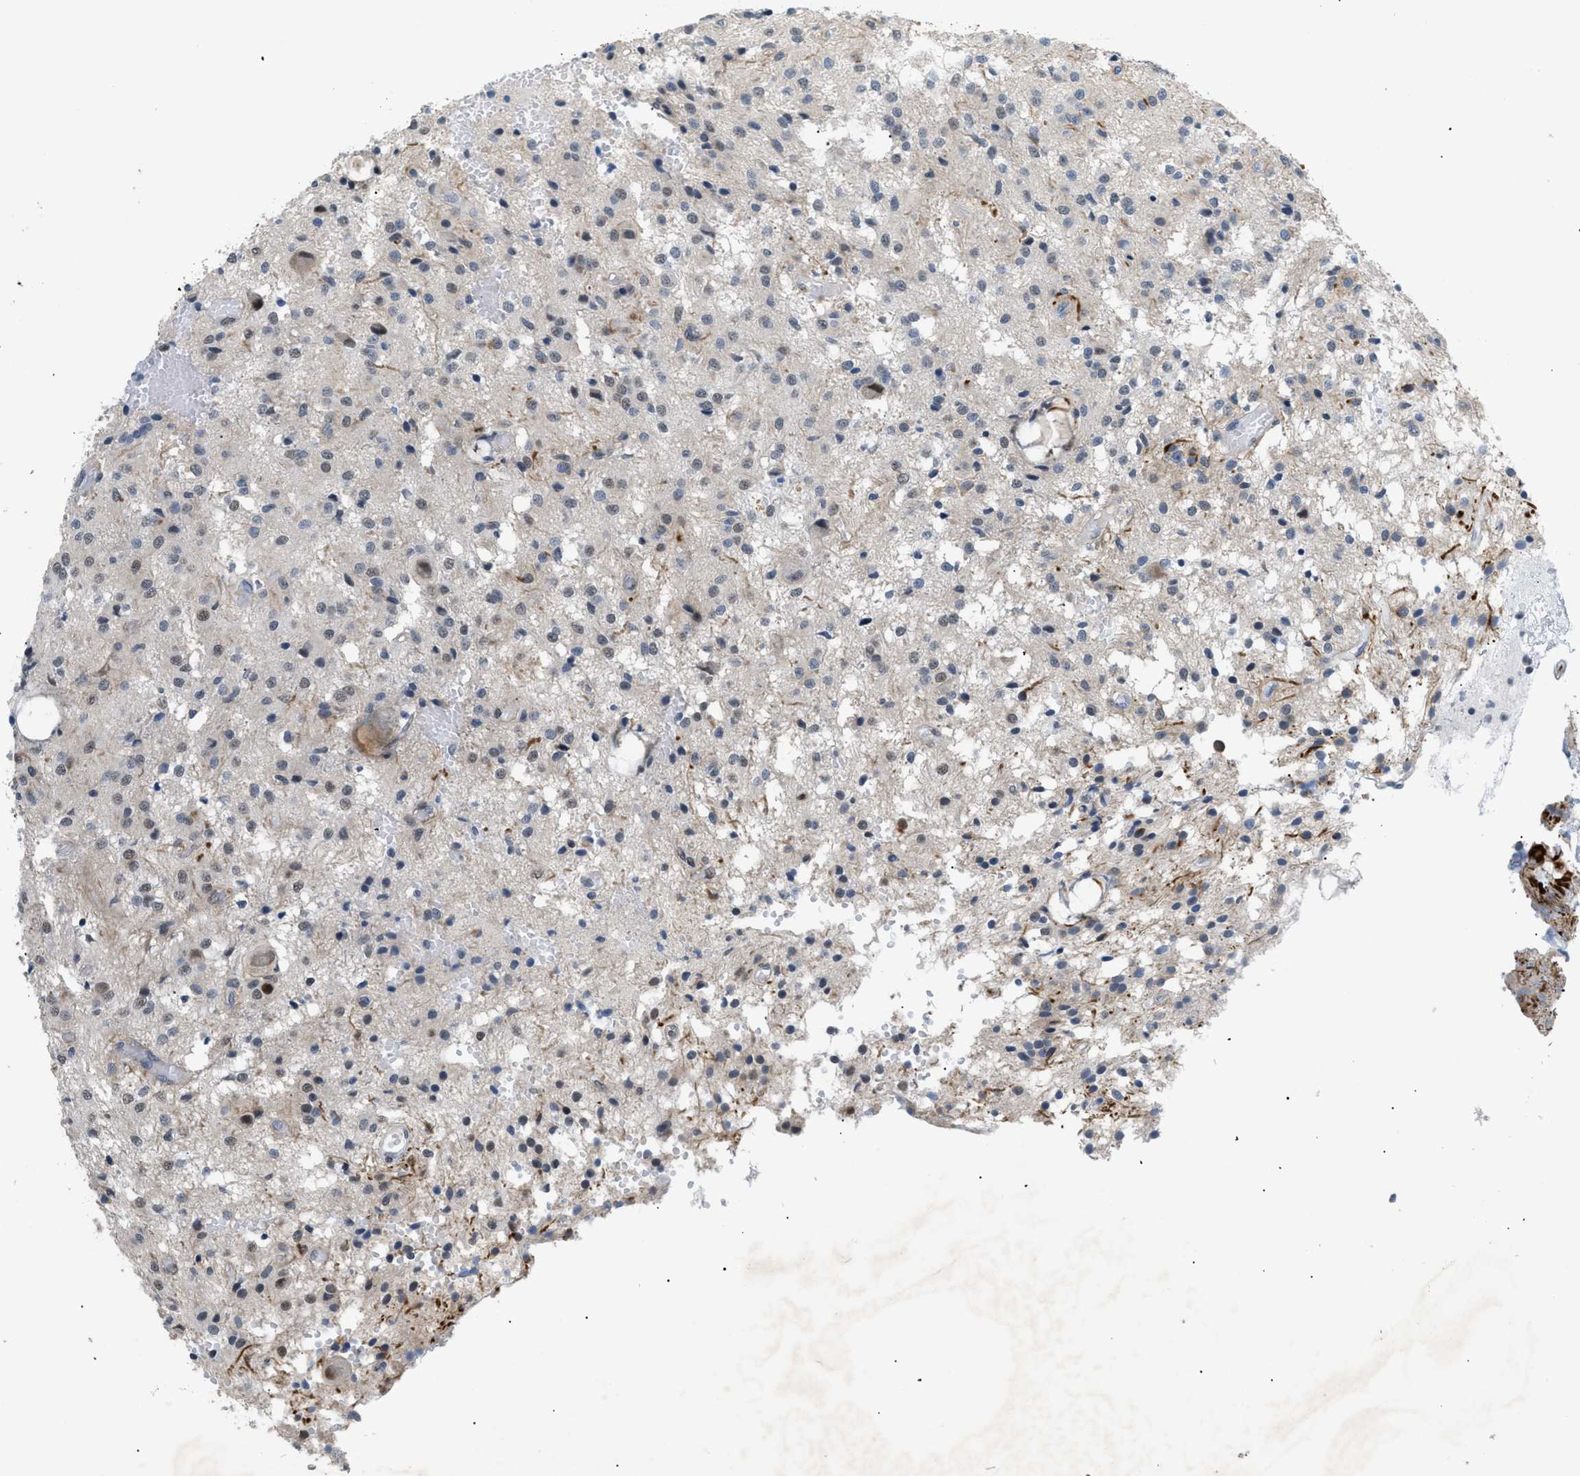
{"staining": {"intensity": "weak", "quantity": "<25%", "location": "nuclear"}, "tissue": "glioma", "cell_type": "Tumor cells", "image_type": "cancer", "snomed": [{"axis": "morphology", "description": "Glioma, malignant, High grade"}, {"axis": "topography", "description": "Brain"}], "caption": "Tumor cells are negative for brown protein staining in glioma.", "gene": "KCNC3", "patient": {"sex": "female", "age": 59}}